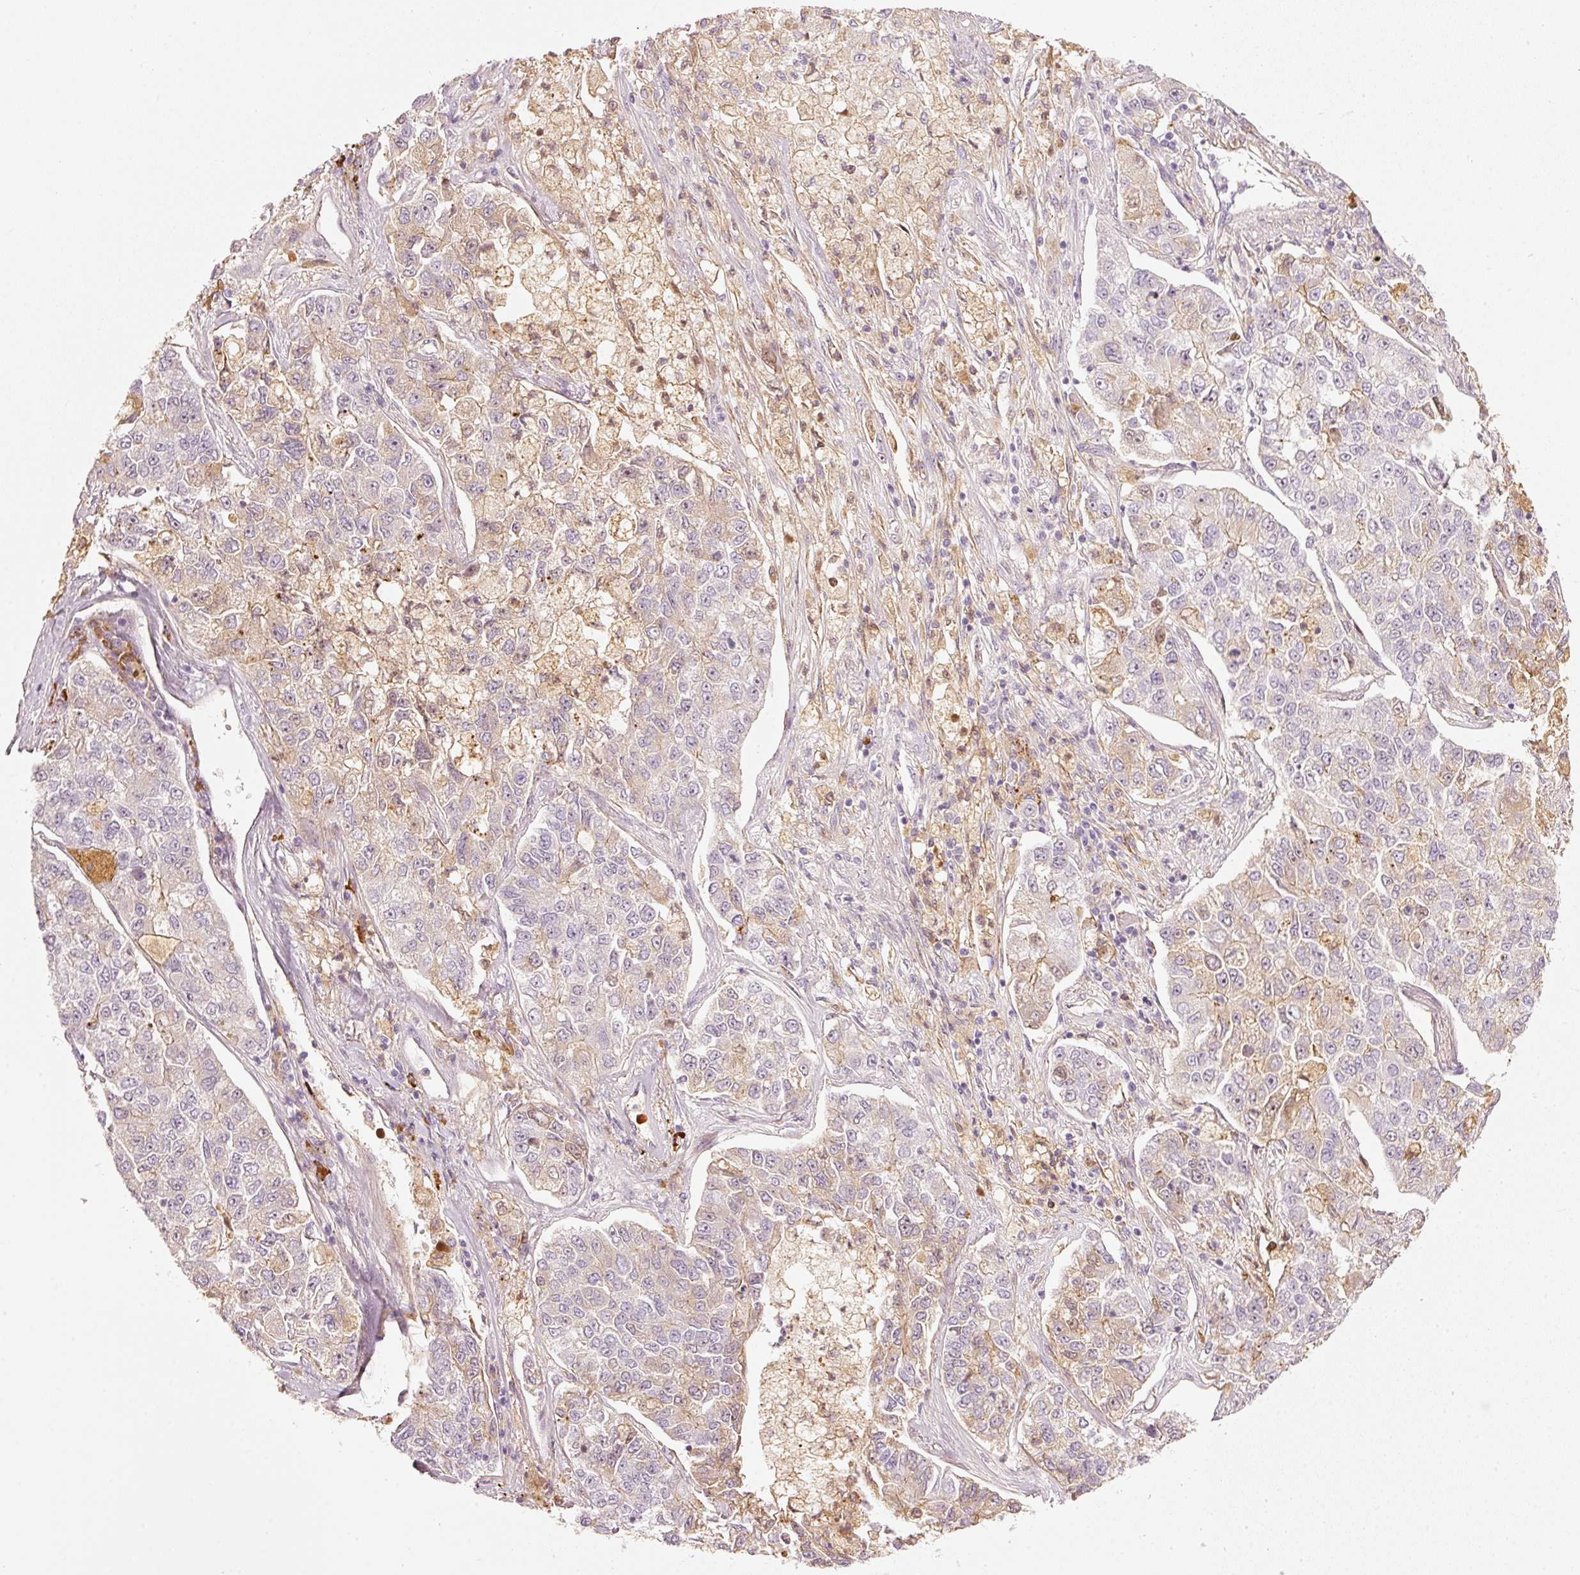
{"staining": {"intensity": "weak", "quantity": "<25%", "location": "cytoplasmic/membranous,nuclear"}, "tissue": "lung cancer", "cell_type": "Tumor cells", "image_type": "cancer", "snomed": [{"axis": "morphology", "description": "Adenocarcinoma, NOS"}, {"axis": "topography", "description": "Lung"}], "caption": "DAB immunohistochemical staining of human lung adenocarcinoma reveals no significant staining in tumor cells.", "gene": "VCAM1", "patient": {"sex": "male", "age": 49}}